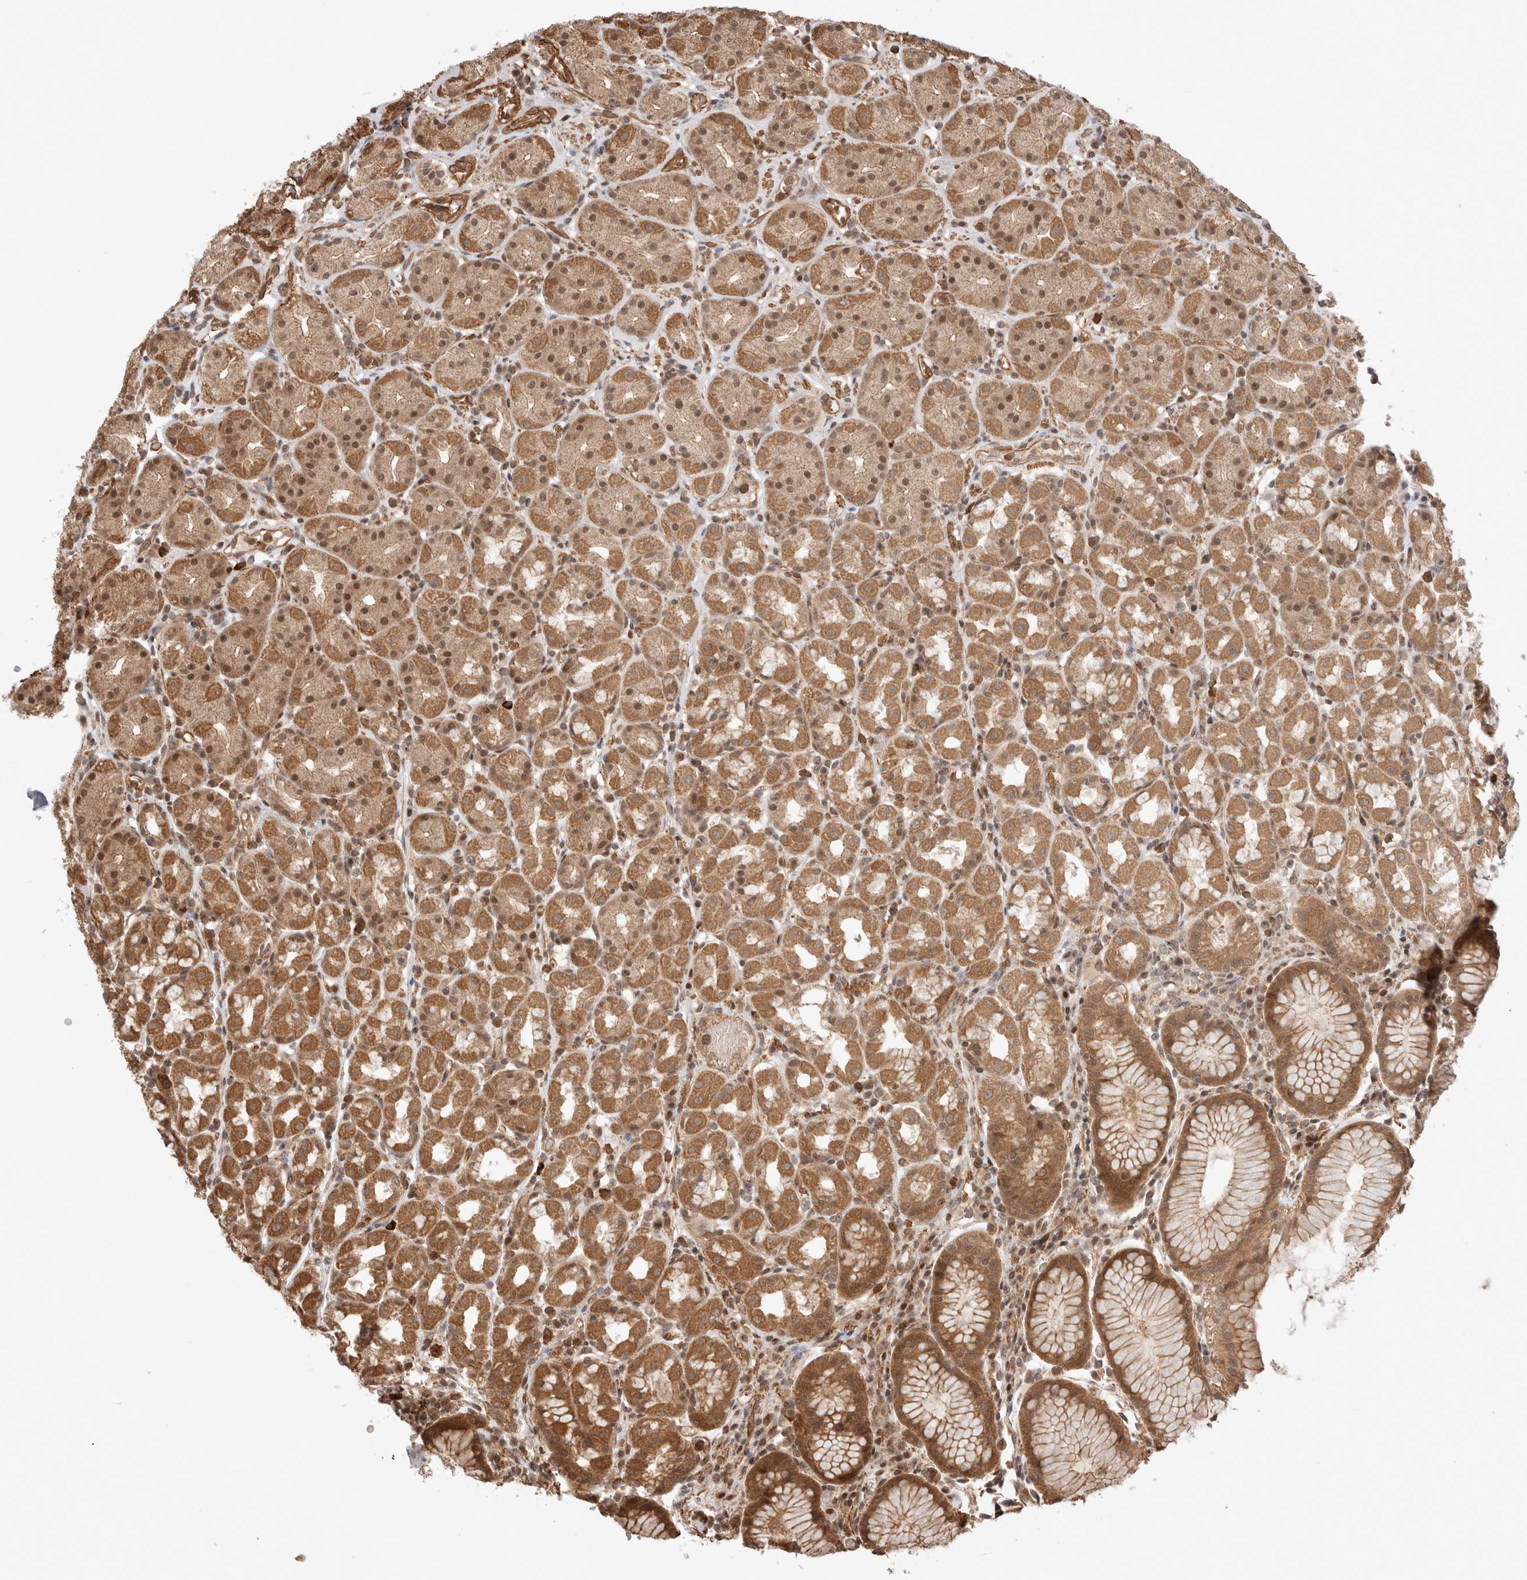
{"staining": {"intensity": "moderate", "quantity": ">75%", "location": "cytoplasmic/membranous,nuclear"}, "tissue": "stomach", "cell_type": "Glandular cells", "image_type": "normal", "snomed": [{"axis": "morphology", "description": "Normal tissue, NOS"}, {"axis": "topography", "description": "Stomach, lower"}], "caption": "Glandular cells exhibit moderate cytoplasmic/membranous,nuclear positivity in about >75% of cells in unremarkable stomach.", "gene": "ZNF649", "patient": {"sex": "female", "age": 56}}